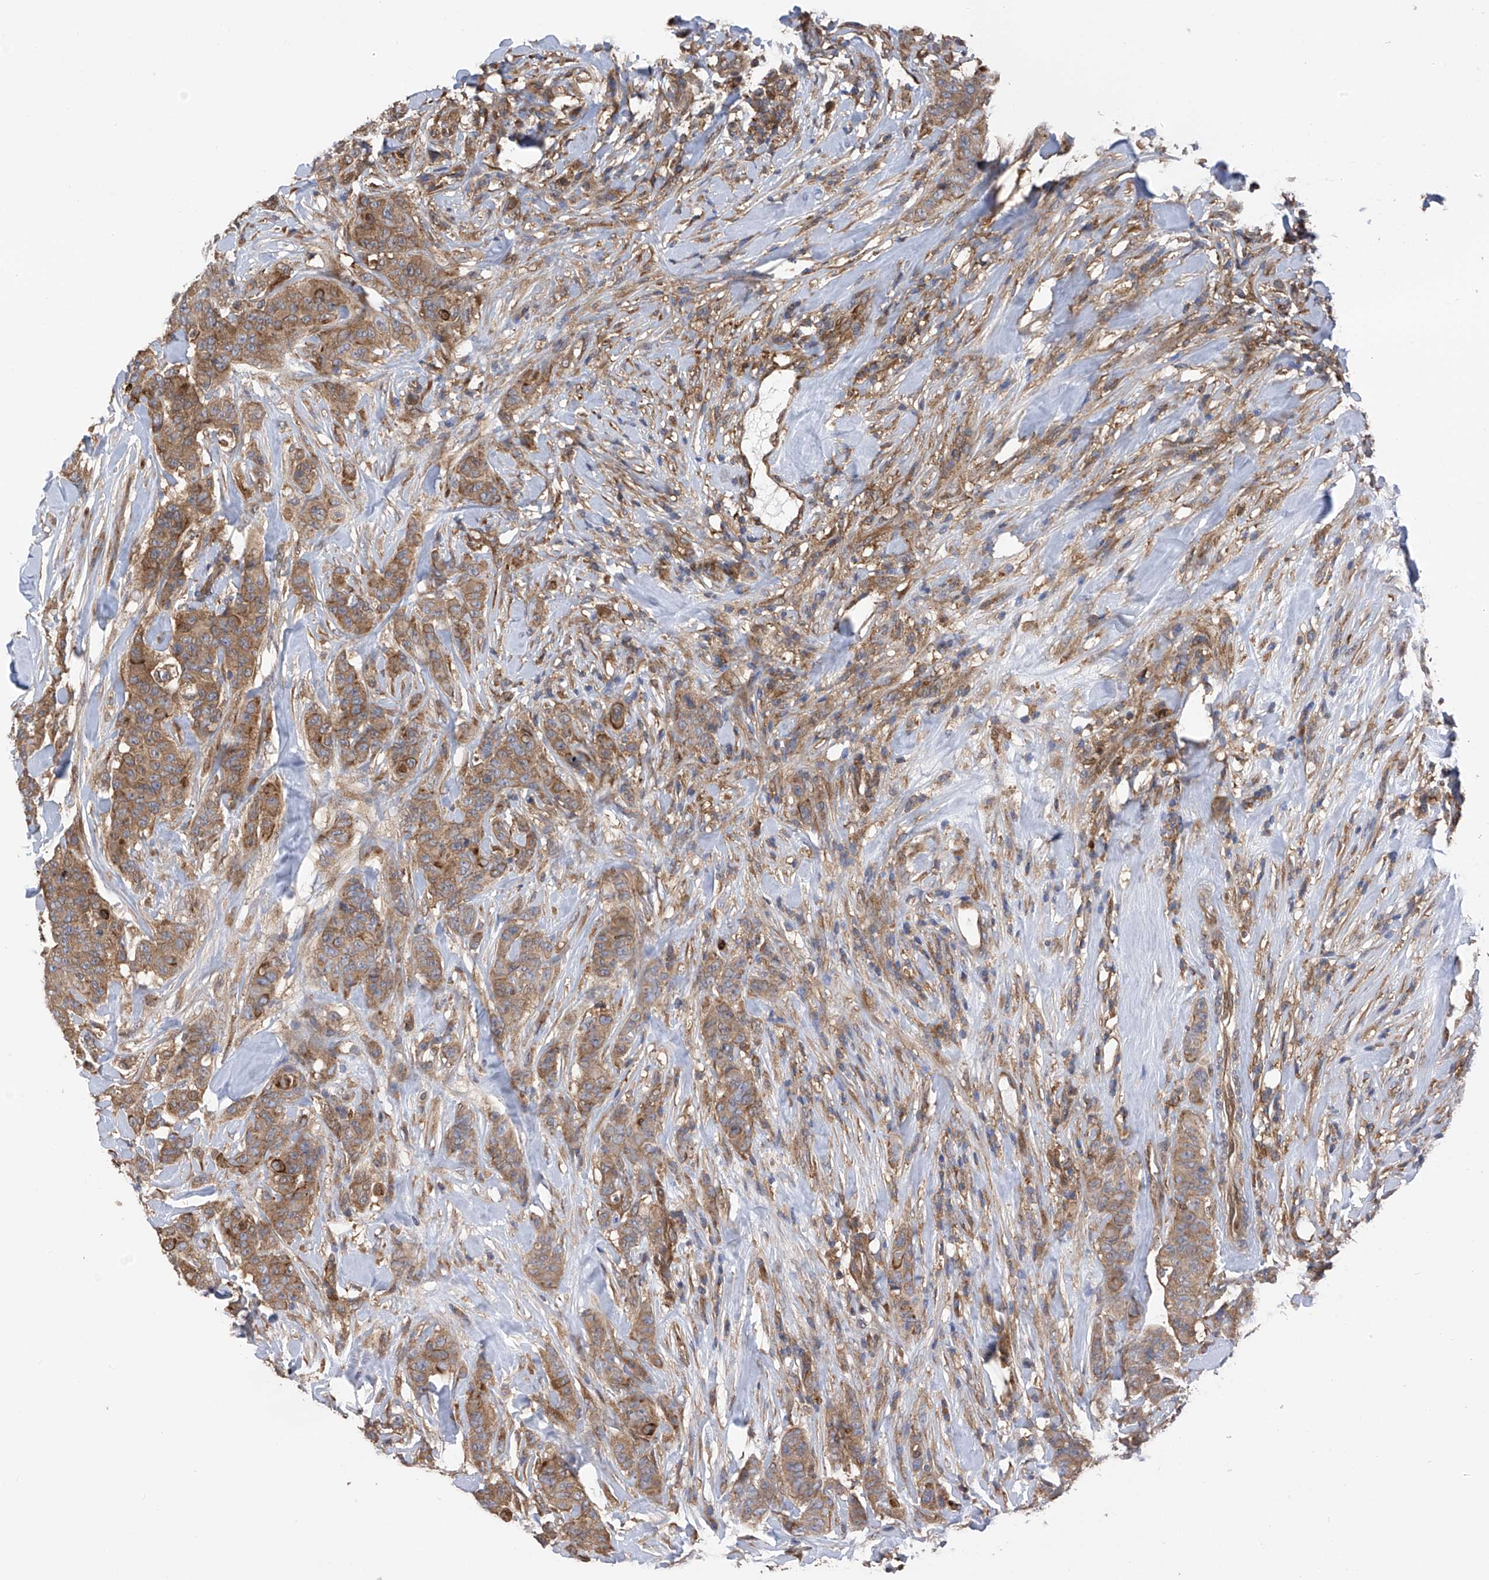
{"staining": {"intensity": "moderate", "quantity": ">75%", "location": "cytoplasmic/membranous"}, "tissue": "breast cancer", "cell_type": "Tumor cells", "image_type": "cancer", "snomed": [{"axis": "morphology", "description": "Duct carcinoma"}, {"axis": "topography", "description": "Breast"}], "caption": "Protein staining of breast cancer tissue reveals moderate cytoplasmic/membranous positivity in about >75% of tumor cells.", "gene": "CHPF", "patient": {"sex": "female", "age": 40}}